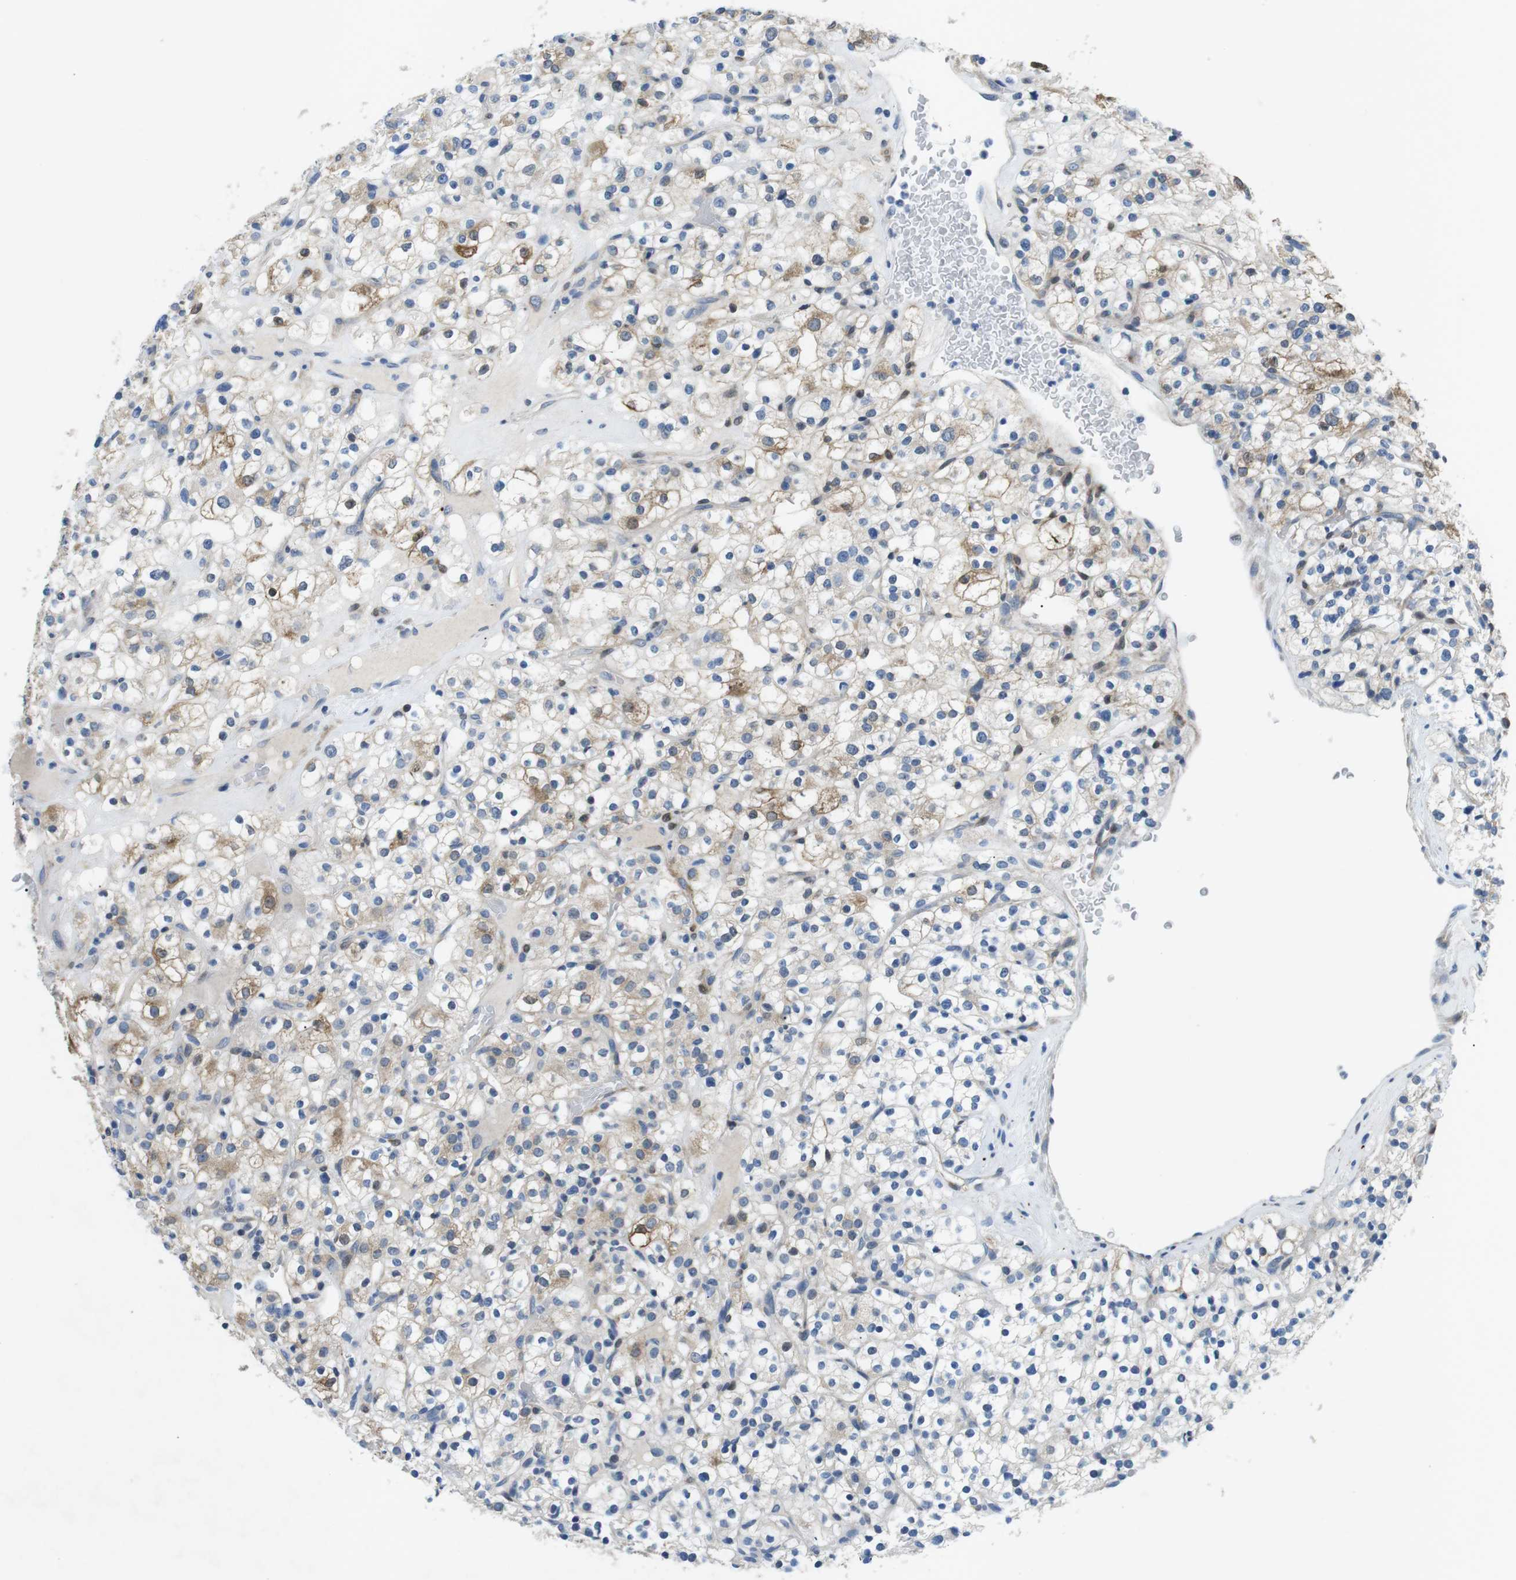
{"staining": {"intensity": "weak", "quantity": "25%-75%", "location": "nuclear"}, "tissue": "renal cancer", "cell_type": "Tumor cells", "image_type": "cancer", "snomed": [{"axis": "morphology", "description": "Normal tissue, NOS"}, {"axis": "morphology", "description": "Adenocarcinoma, NOS"}, {"axis": "topography", "description": "Kidney"}], "caption": "This is a histology image of immunohistochemistry staining of renal adenocarcinoma, which shows weak staining in the nuclear of tumor cells.", "gene": "PHLDA1", "patient": {"sex": "female", "age": 72}}